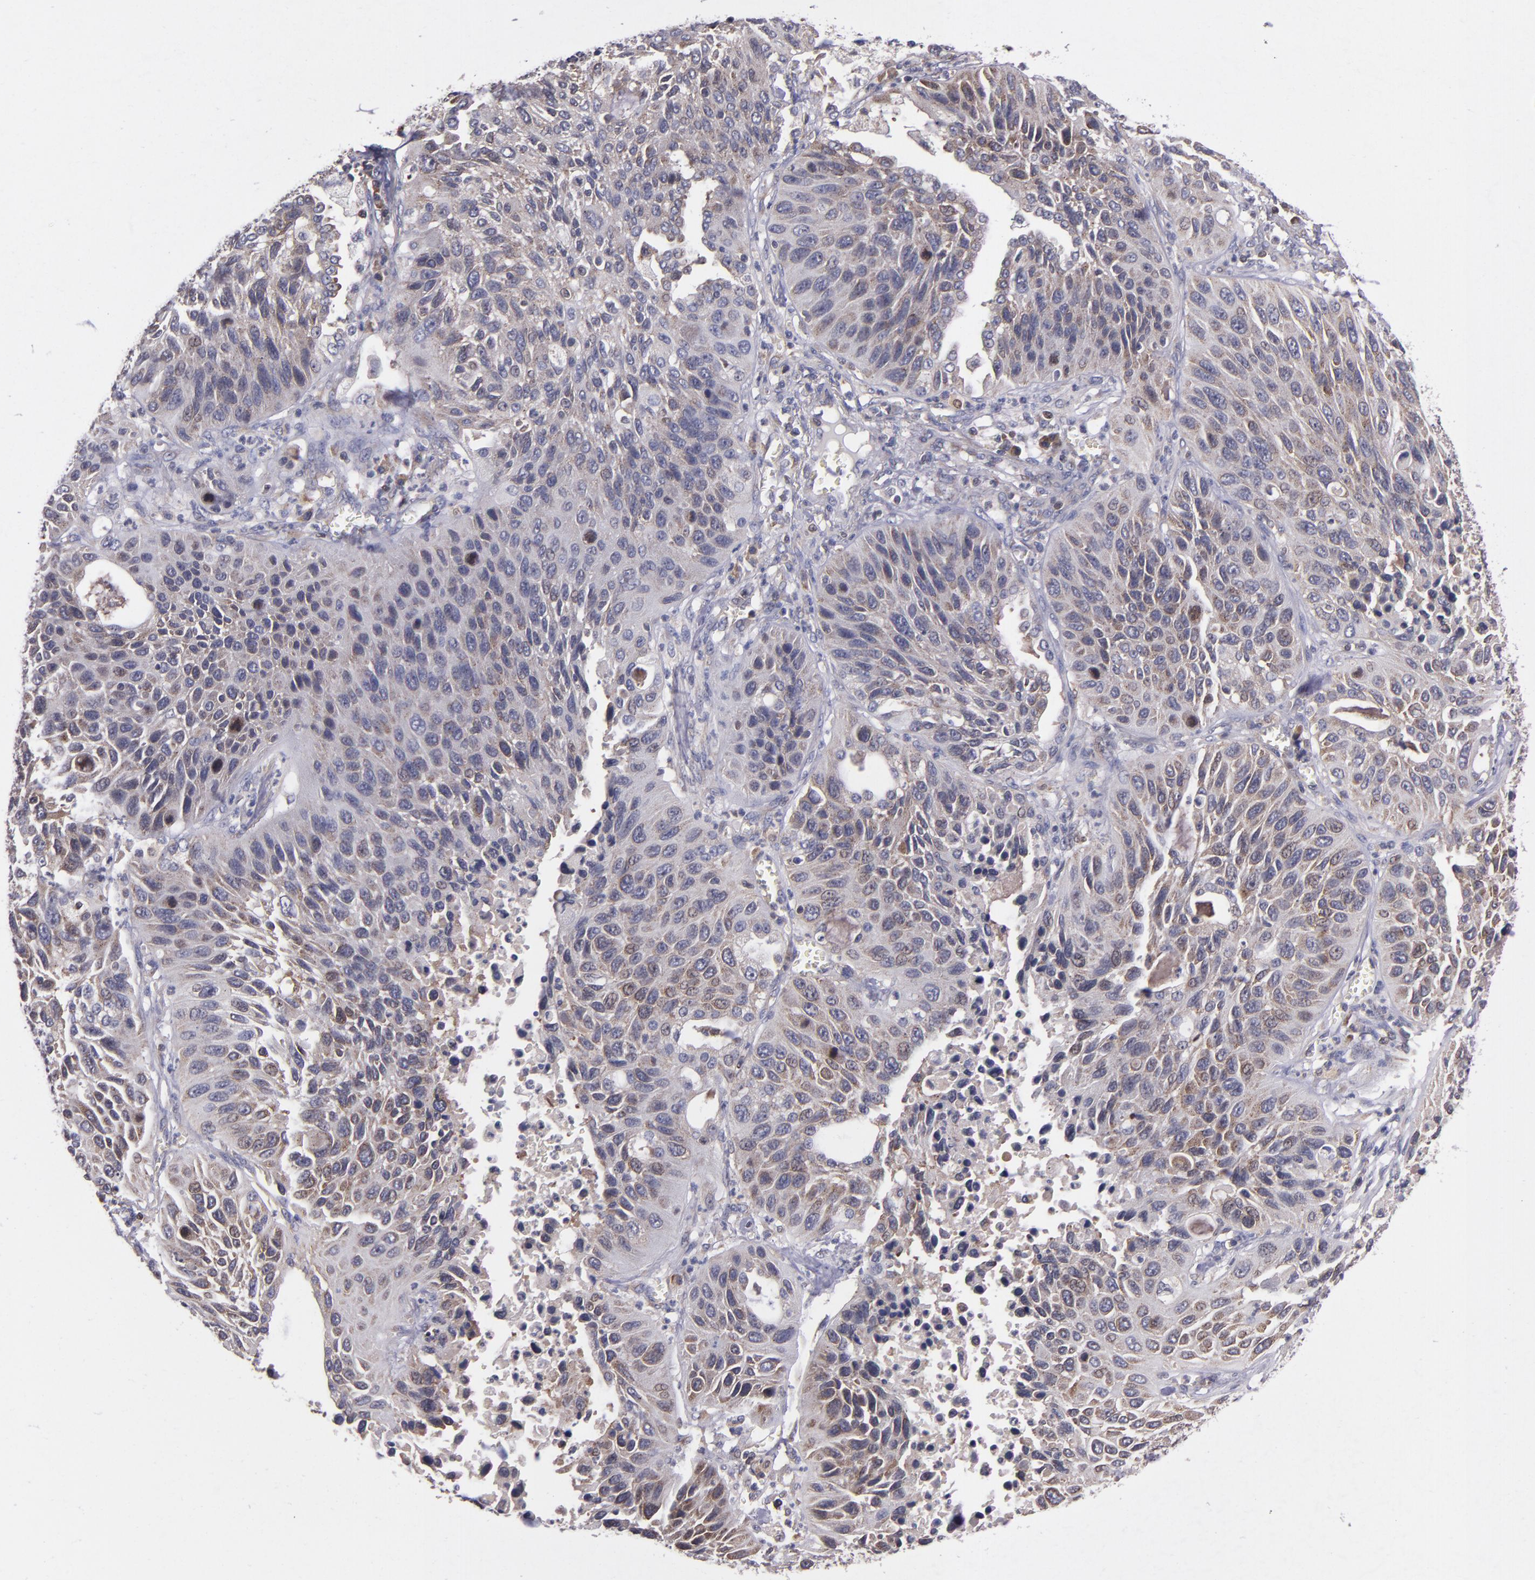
{"staining": {"intensity": "moderate", "quantity": "25%-75%", "location": "cytoplasmic/membranous,nuclear"}, "tissue": "lung cancer", "cell_type": "Tumor cells", "image_type": "cancer", "snomed": [{"axis": "morphology", "description": "Squamous cell carcinoma, NOS"}, {"axis": "topography", "description": "Lung"}], "caption": "Immunohistochemistry photomicrograph of squamous cell carcinoma (lung) stained for a protein (brown), which demonstrates medium levels of moderate cytoplasmic/membranous and nuclear positivity in approximately 25%-75% of tumor cells.", "gene": "EIF4ENIF1", "patient": {"sex": "female", "age": 76}}